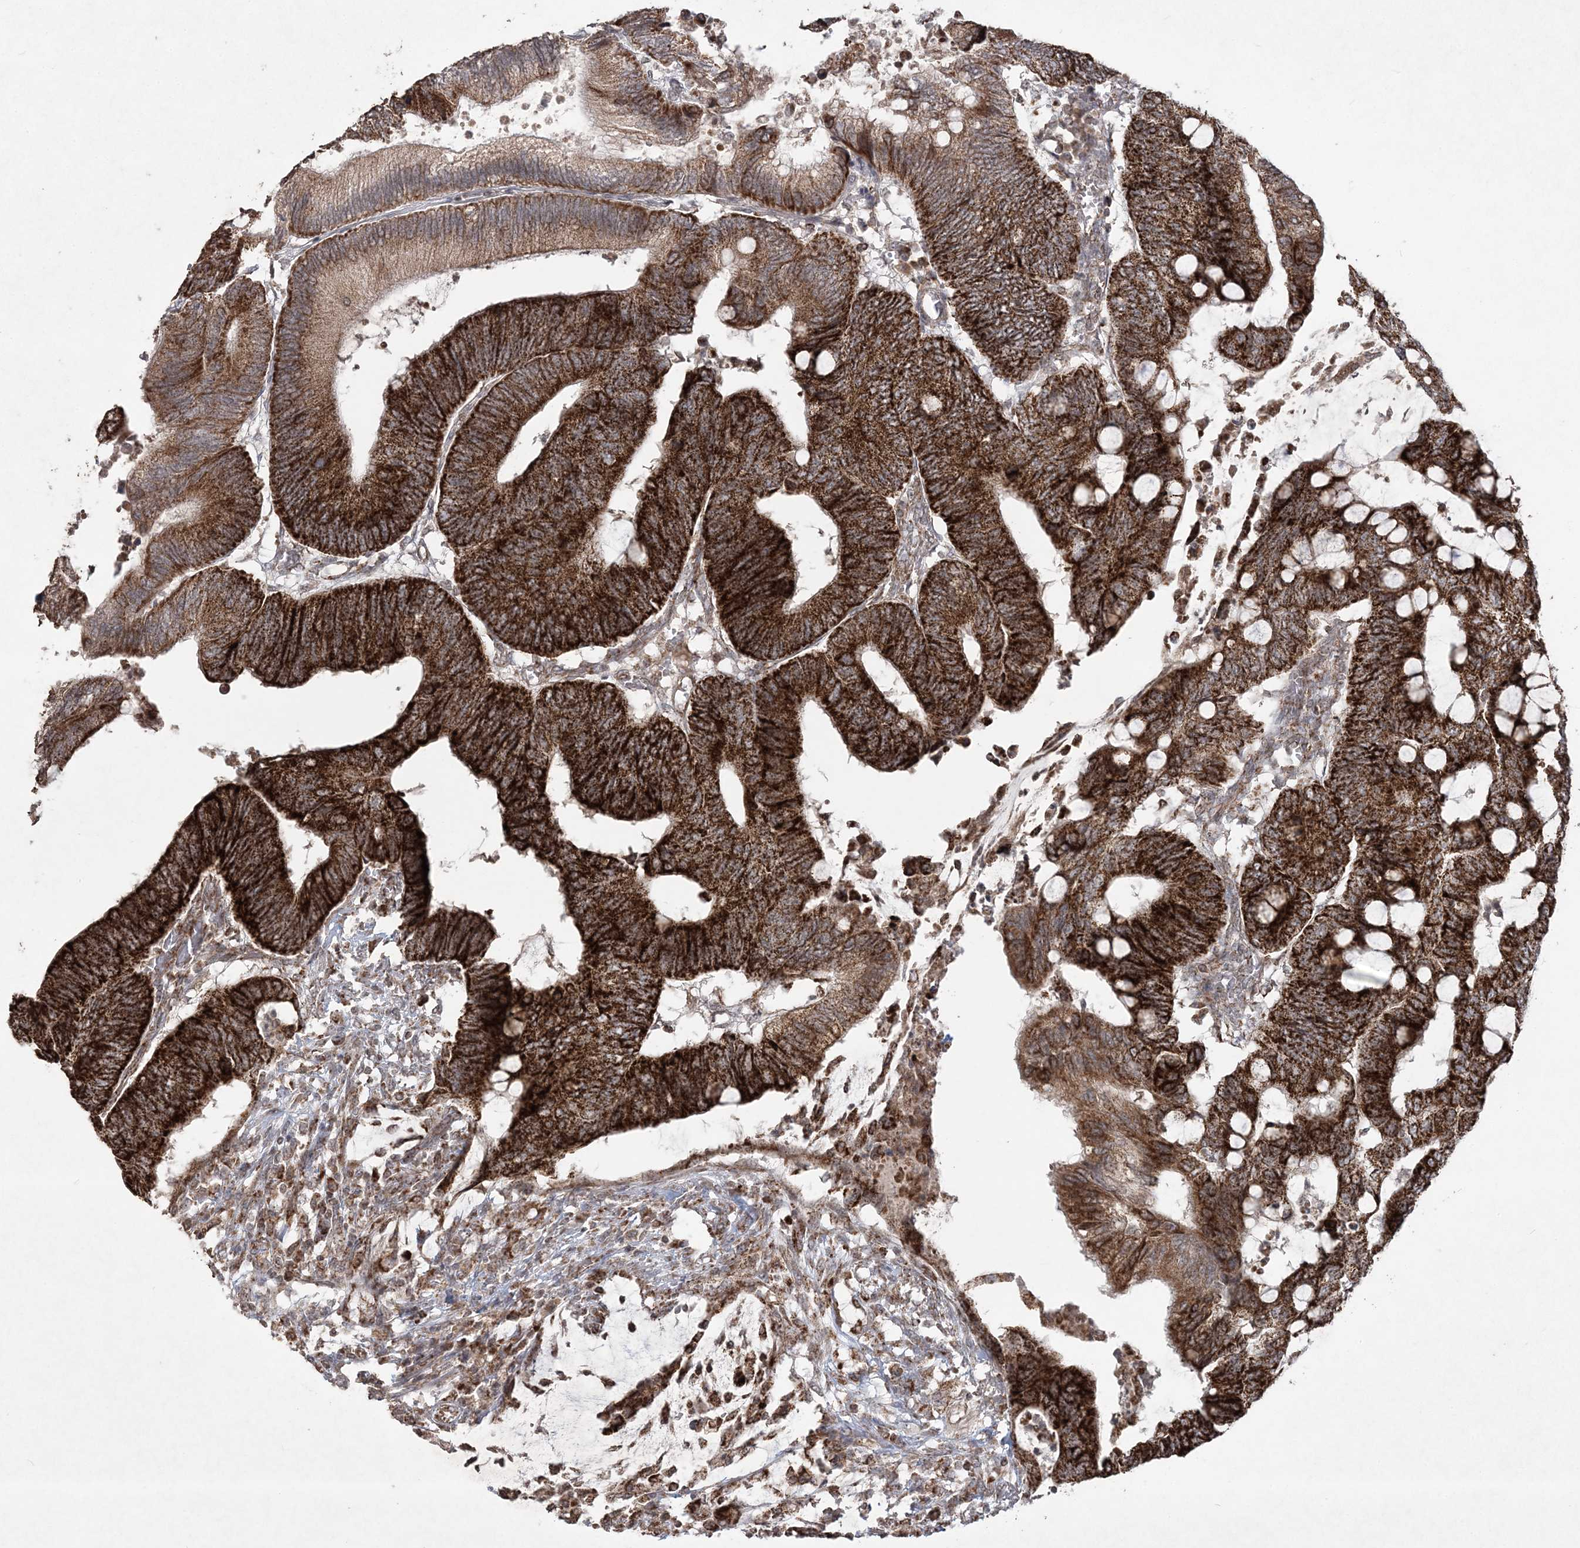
{"staining": {"intensity": "strong", "quantity": ">75%", "location": "cytoplasmic/membranous"}, "tissue": "colorectal cancer", "cell_type": "Tumor cells", "image_type": "cancer", "snomed": [{"axis": "morphology", "description": "Normal tissue, NOS"}, {"axis": "morphology", "description": "Adenocarcinoma, NOS"}, {"axis": "topography", "description": "Rectum"}, {"axis": "topography", "description": "Peripheral nerve tissue"}], "caption": "A micrograph of adenocarcinoma (colorectal) stained for a protein demonstrates strong cytoplasmic/membranous brown staining in tumor cells.", "gene": "LRPPRC", "patient": {"sex": "male", "age": 92}}